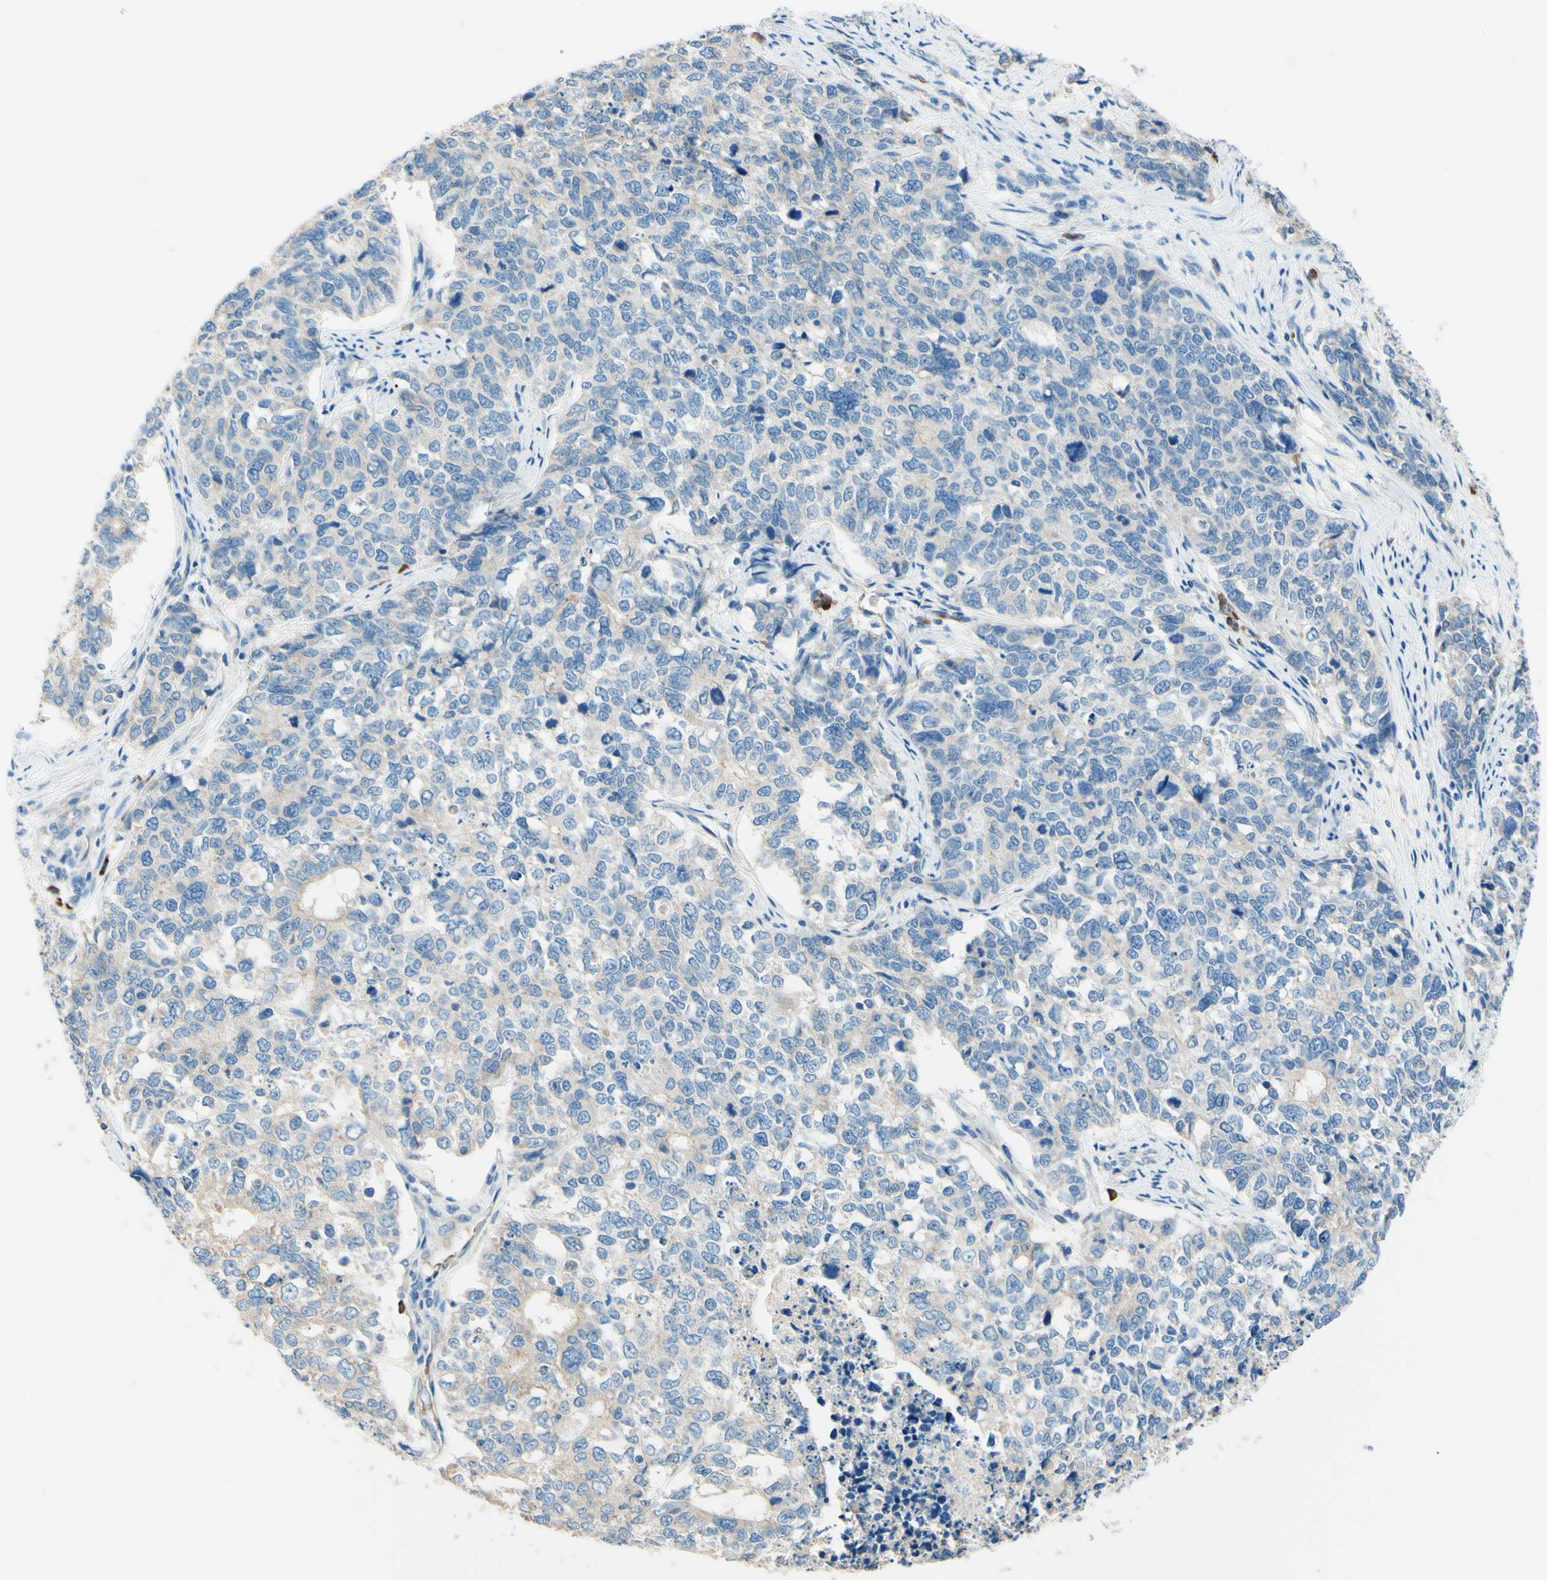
{"staining": {"intensity": "negative", "quantity": "none", "location": "none"}, "tissue": "cervical cancer", "cell_type": "Tumor cells", "image_type": "cancer", "snomed": [{"axis": "morphology", "description": "Squamous cell carcinoma, NOS"}, {"axis": "topography", "description": "Cervix"}], "caption": "Protein analysis of cervical cancer shows no significant expression in tumor cells.", "gene": "PASD1", "patient": {"sex": "female", "age": 63}}